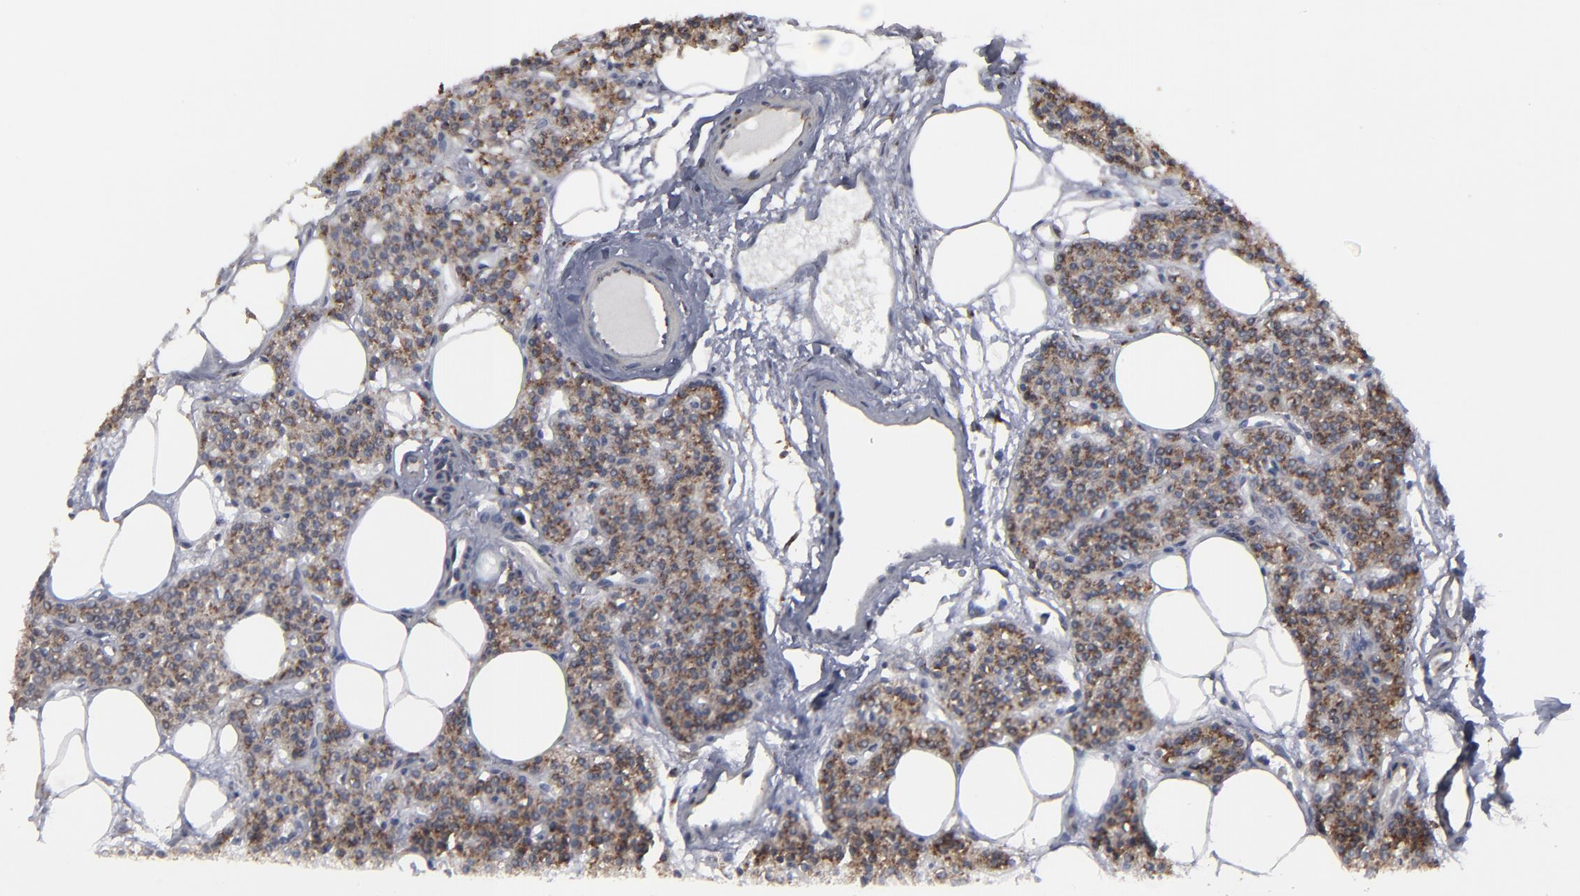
{"staining": {"intensity": "moderate", "quantity": ">75%", "location": "cytoplasmic/membranous"}, "tissue": "parathyroid gland", "cell_type": "Glandular cells", "image_type": "normal", "snomed": [{"axis": "morphology", "description": "Normal tissue, NOS"}, {"axis": "topography", "description": "Parathyroid gland"}], "caption": "Parathyroid gland stained with IHC exhibits moderate cytoplasmic/membranous positivity in about >75% of glandular cells. Using DAB (3,3'-diaminobenzidine) (brown) and hematoxylin (blue) stains, captured at high magnification using brightfield microscopy.", "gene": "CNIH1", "patient": {"sex": "male", "age": 24}}